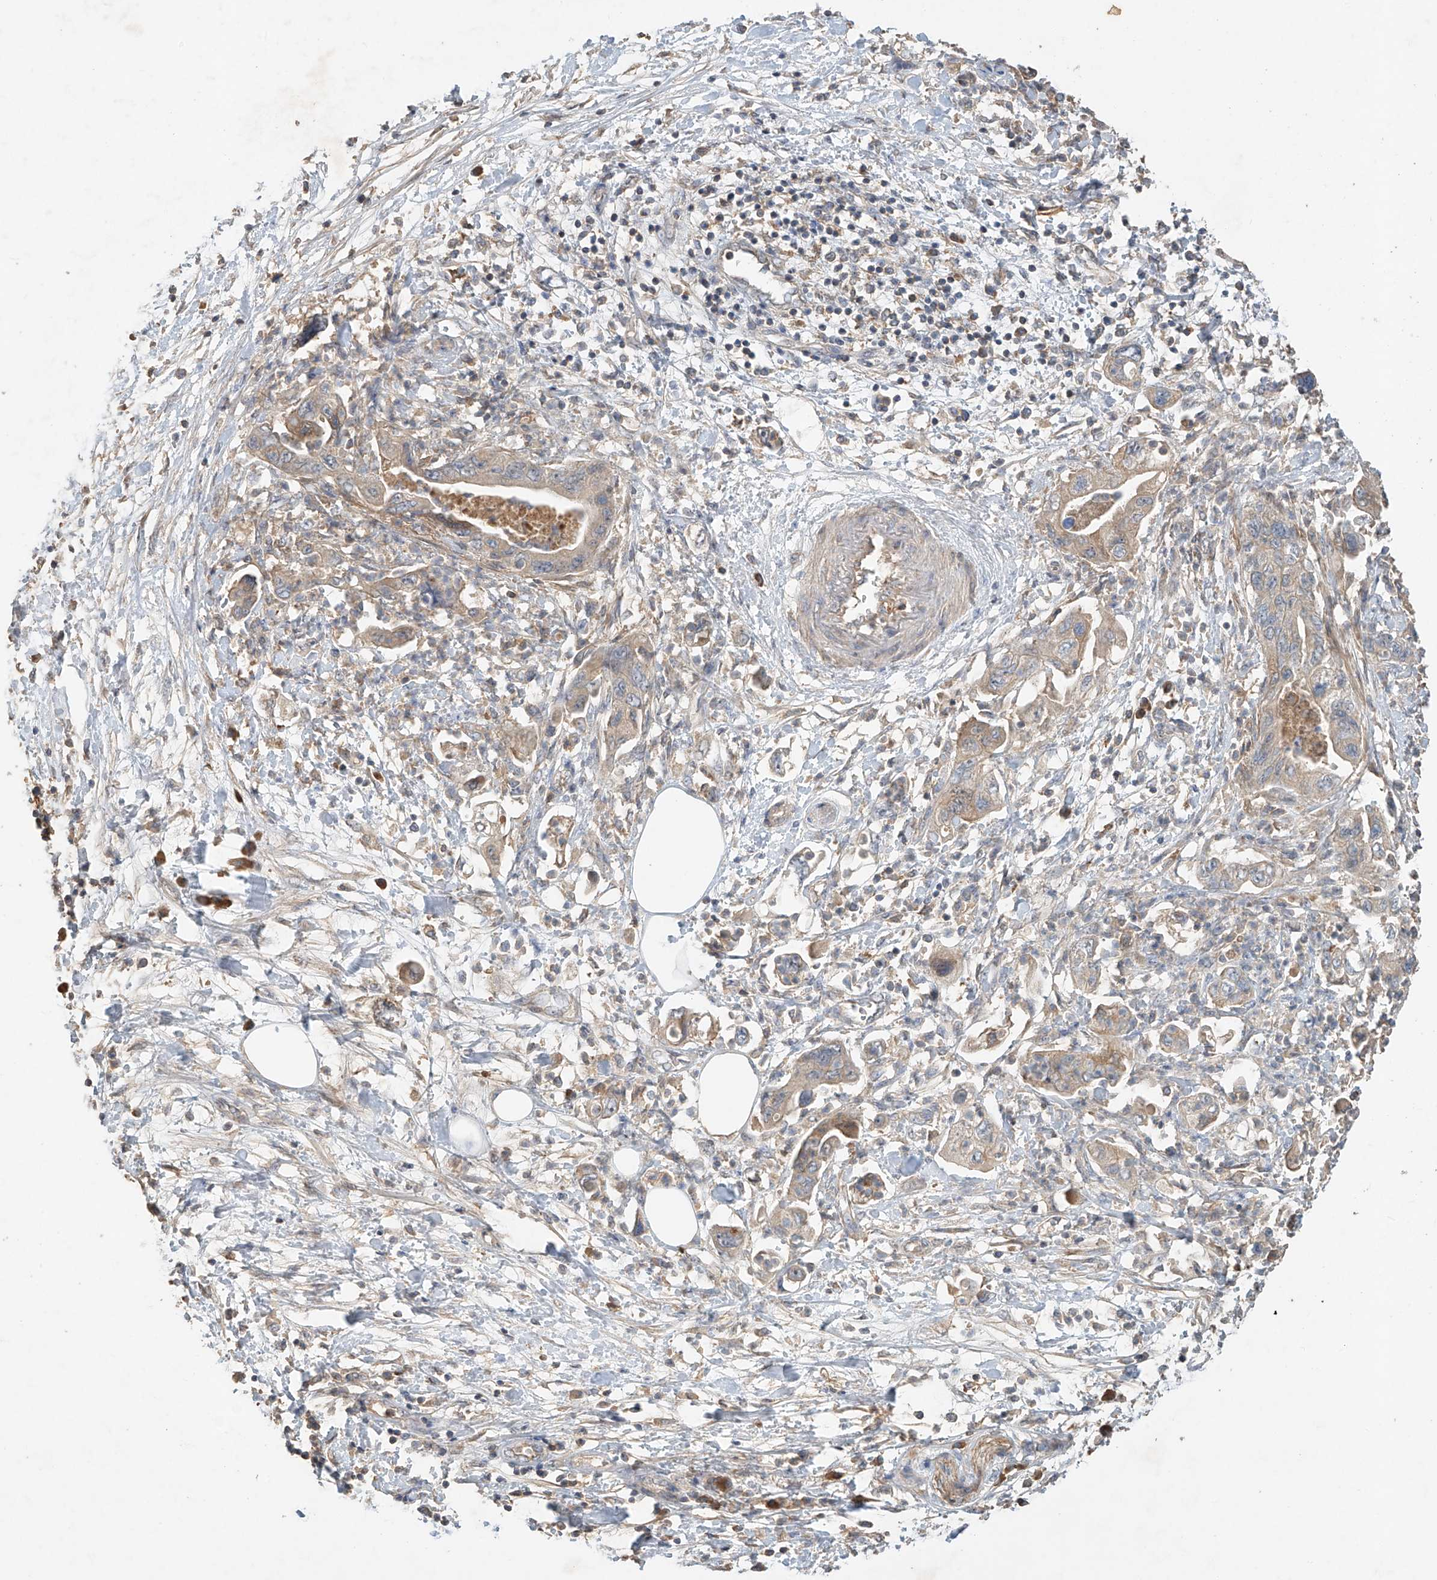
{"staining": {"intensity": "moderate", "quantity": "25%-75%", "location": "cytoplasmic/membranous"}, "tissue": "pancreatic cancer", "cell_type": "Tumor cells", "image_type": "cancer", "snomed": [{"axis": "morphology", "description": "Adenocarcinoma, NOS"}, {"axis": "topography", "description": "Pancreas"}], "caption": "Brown immunohistochemical staining in human adenocarcinoma (pancreatic) exhibits moderate cytoplasmic/membranous positivity in approximately 25%-75% of tumor cells.", "gene": "GNB1L", "patient": {"sex": "female", "age": 73}}